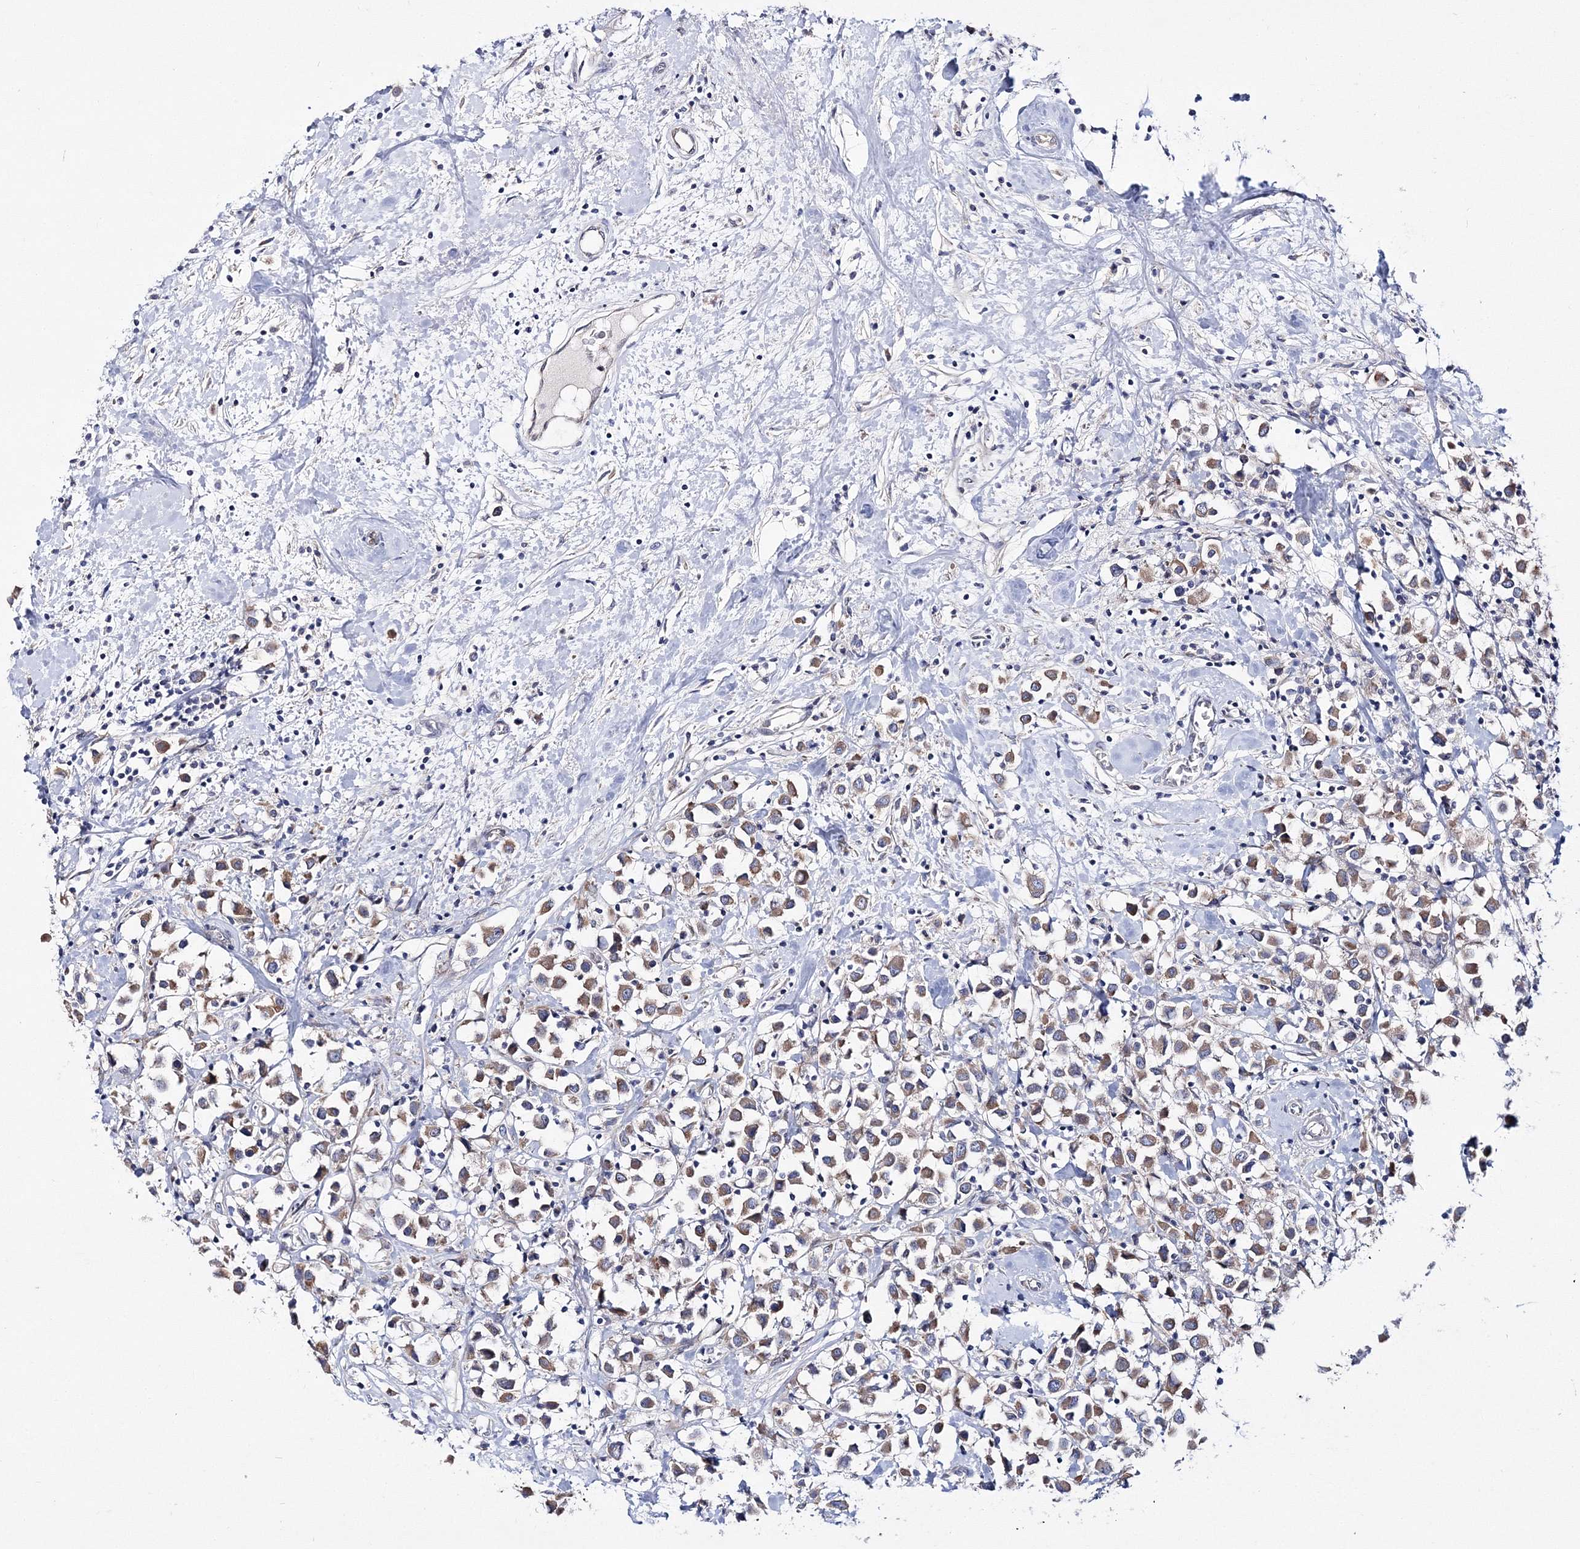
{"staining": {"intensity": "moderate", "quantity": ">75%", "location": "cytoplasmic/membranous"}, "tissue": "breast cancer", "cell_type": "Tumor cells", "image_type": "cancer", "snomed": [{"axis": "morphology", "description": "Duct carcinoma"}, {"axis": "topography", "description": "Breast"}], "caption": "Protein staining of breast cancer tissue displays moderate cytoplasmic/membranous positivity in approximately >75% of tumor cells.", "gene": "ARHGAP32", "patient": {"sex": "female", "age": 61}}